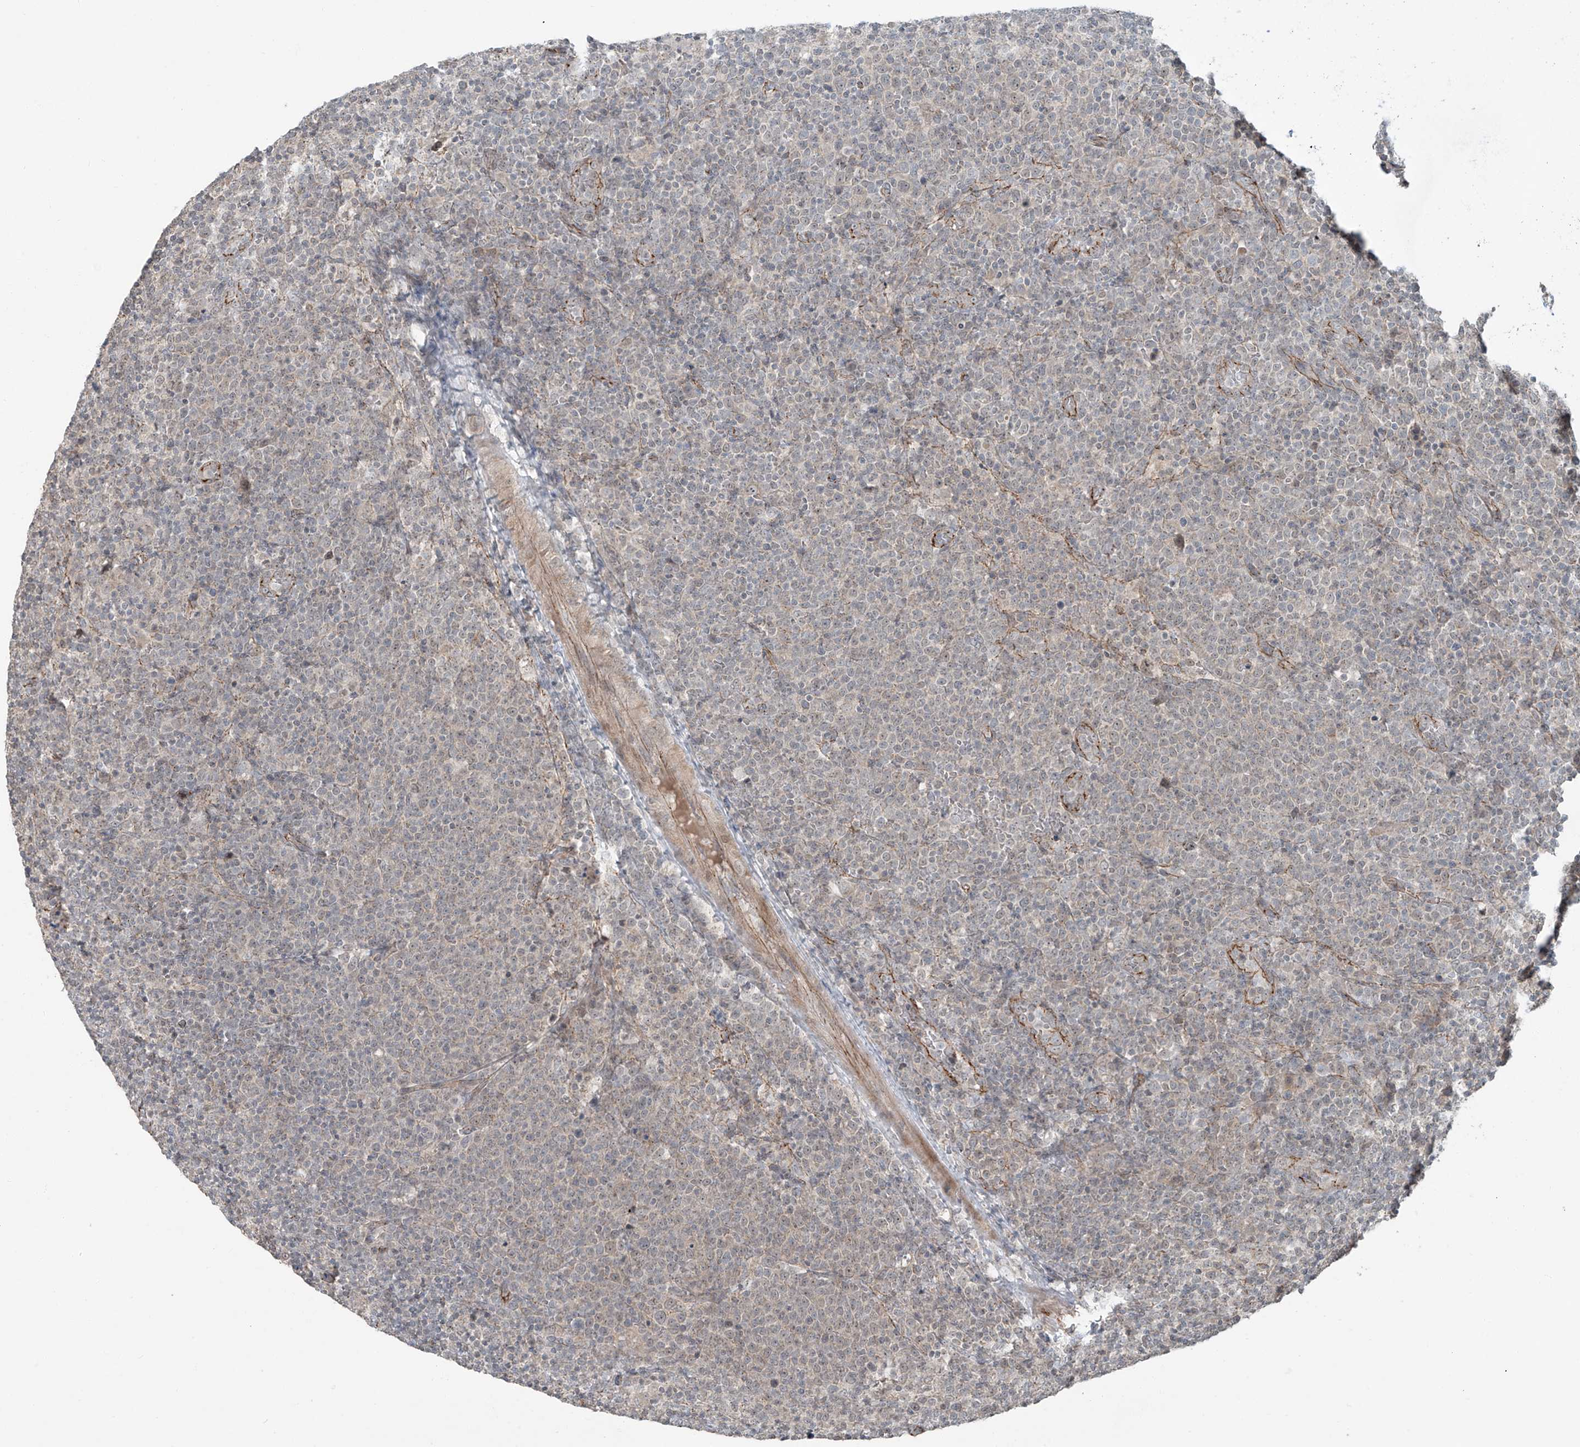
{"staining": {"intensity": "negative", "quantity": "none", "location": "none"}, "tissue": "lymphoma", "cell_type": "Tumor cells", "image_type": "cancer", "snomed": [{"axis": "morphology", "description": "Malignant lymphoma, non-Hodgkin's type, High grade"}, {"axis": "topography", "description": "Lymph node"}], "caption": "The IHC micrograph has no significant staining in tumor cells of lymphoma tissue.", "gene": "ZNF16", "patient": {"sex": "male", "age": 61}}